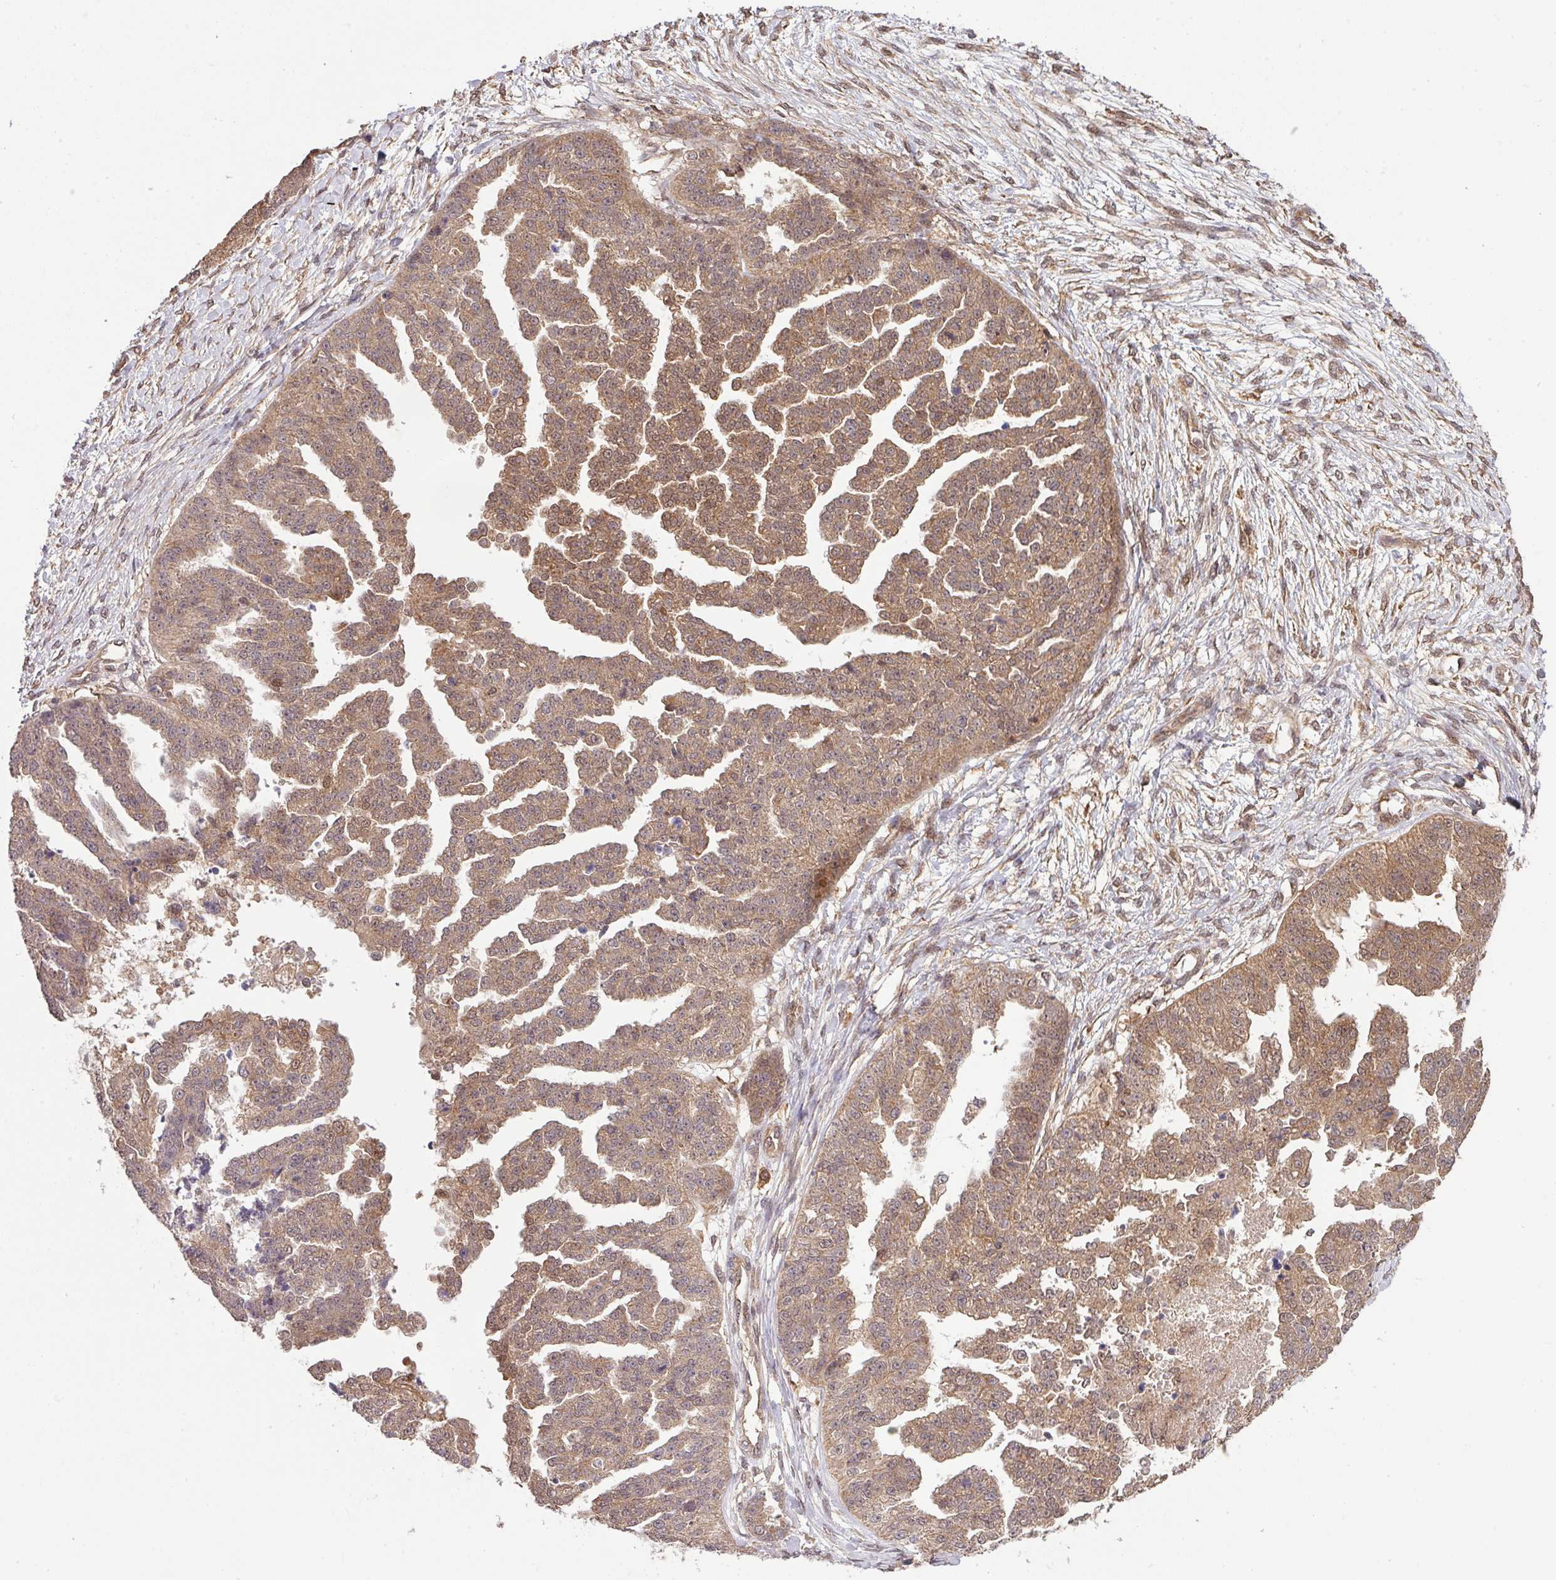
{"staining": {"intensity": "moderate", "quantity": ">75%", "location": "cytoplasmic/membranous,nuclear"}, "tissue": "ovarian cancer", "cell_type": "Tumor cells", "image_type": "cancer", "snomed": [{"axis": "morphology", "description": "Cystadenocarcinoma, serous, NOS"}, {"axis": "topography", "description": "Ovary"}], "caption": "Immunohistochemistry of ovarian serous cystadenocarcinoma reveals medium levels of moderate cytoplasmic/membranous and nuclear staining in approximately >75% of tumor cells. (Stains: DAB in brown, nuclei in blue, Microscopy: brightfield microscopy at high magnification).", "gene": "ARPIN", "patient": {"sex": "female", "age": 58}}